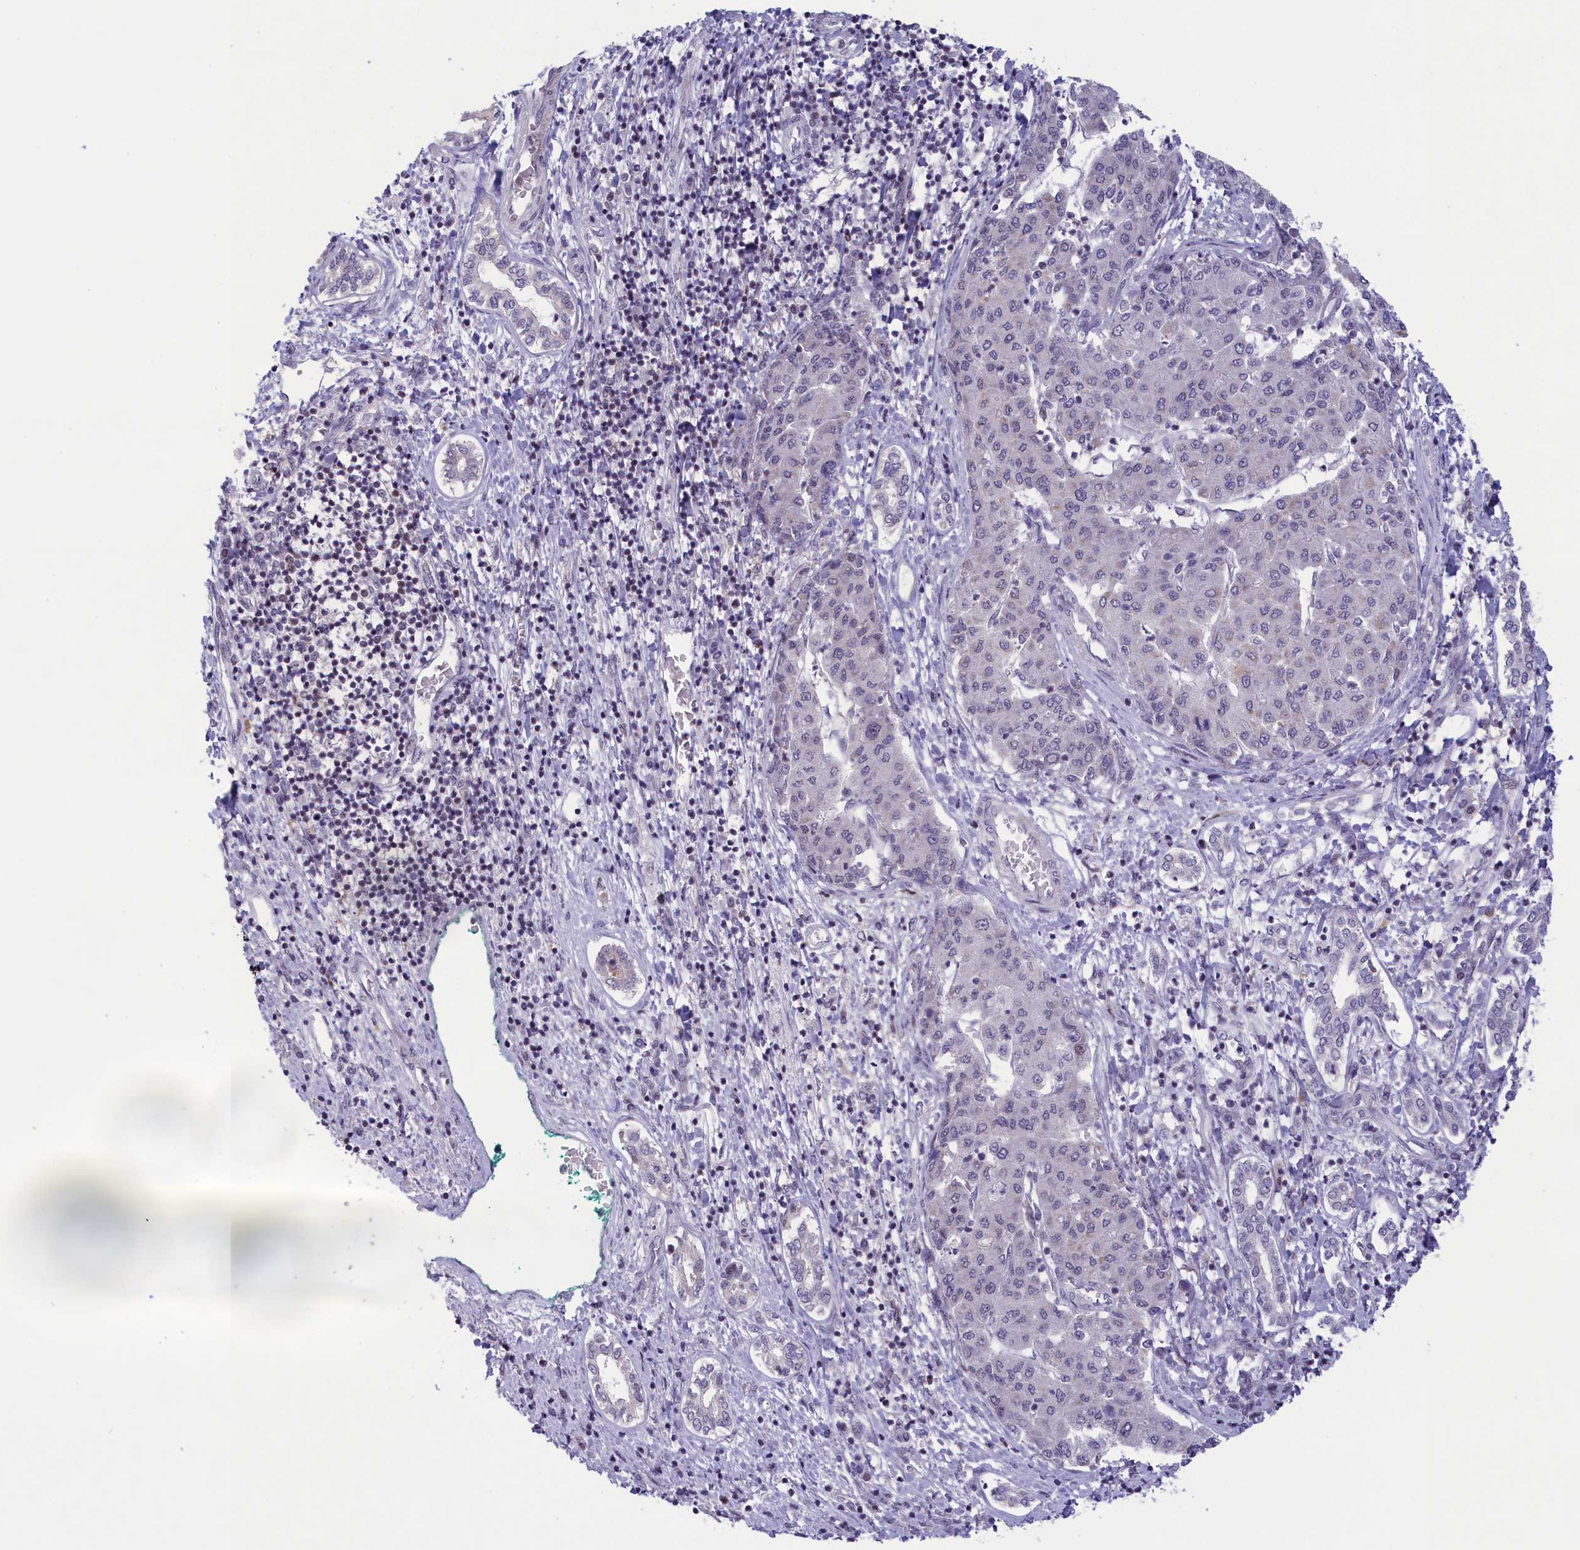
{"staining": {"intensity": "negative", "quantity": "none", "location": "none"}, "tissue": "liver cancer", "cell_type": "Tumor cells", "image_type": "cancer", "snomed": [{"axis": "morphology", "description": "Carcinoma, Hepatocellular, NOS"}, {"axis": "topography", "description": "Liver"}], "caption": "A high-resolution micrograph shows immunohistochemistry (IHC) staining of hepatocellular carcinoma (liver), which exhibits no significant expression in tumor cells.", "gene": "CORO2A", "patient": {"sex": "male", "age": 65}}